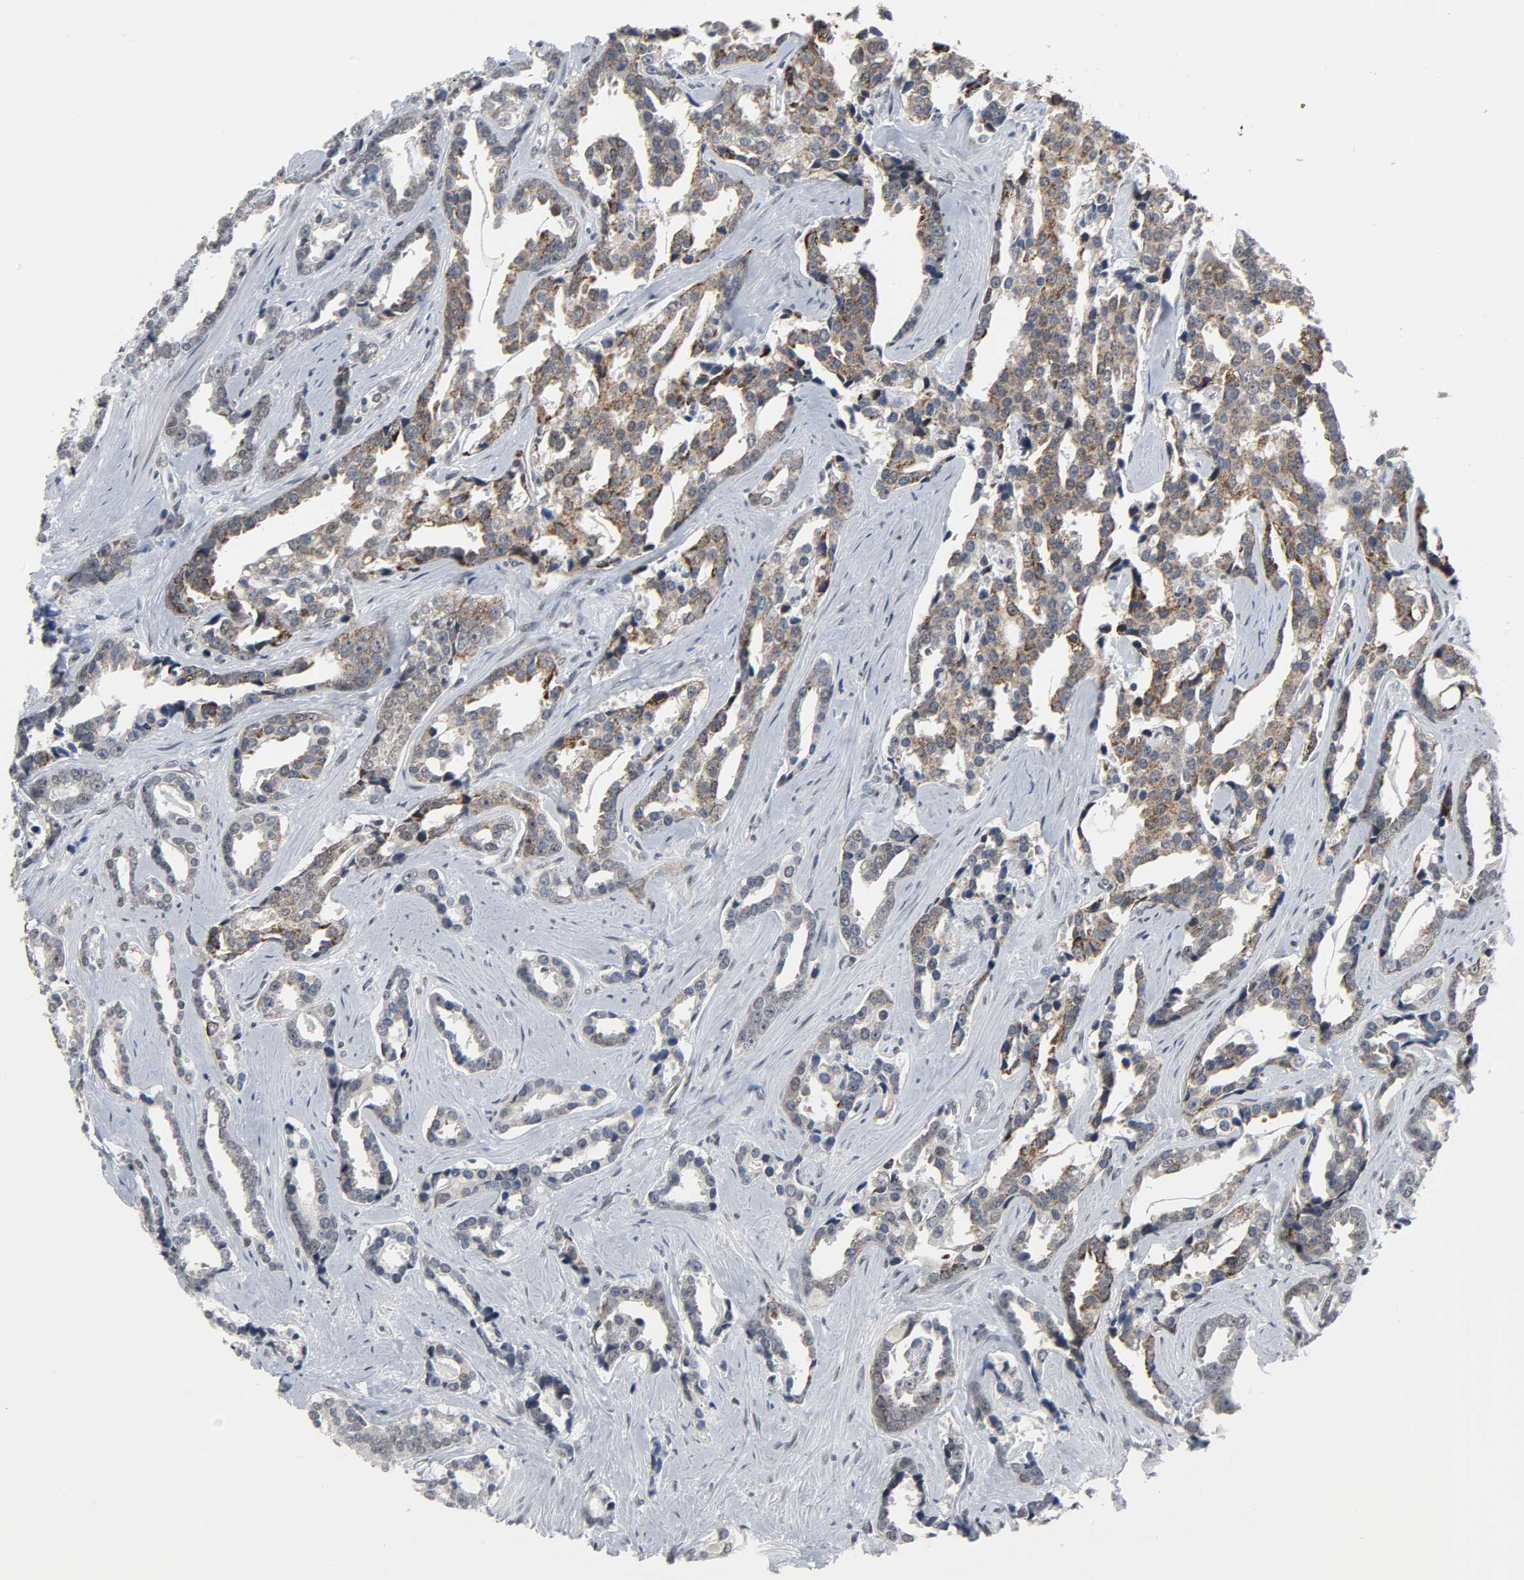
{"staining": {"intensity": "moderate", "quantity": "25%-75%", "location": "cytoplasmic/membranous"}, "tissue": "prostate cancer", "cell_type": "Tumor cells", "image_type": "cancer", "snomed": [{"axis": "morphology", "description": "Adenocarcinoma, High grade"}, {"axis": "topography", "description": "Prostate"}], "caption": "A brown stain shows moderate cytoplasmic/membranous positivity of a protein in human prostate high-grade adenocarcinoma tumor cells. (DAB IHC, brown staining for protein, blue staining for nuclei).", "gene": "MUC1", "patient": {"sex": "male", "age": 67}}